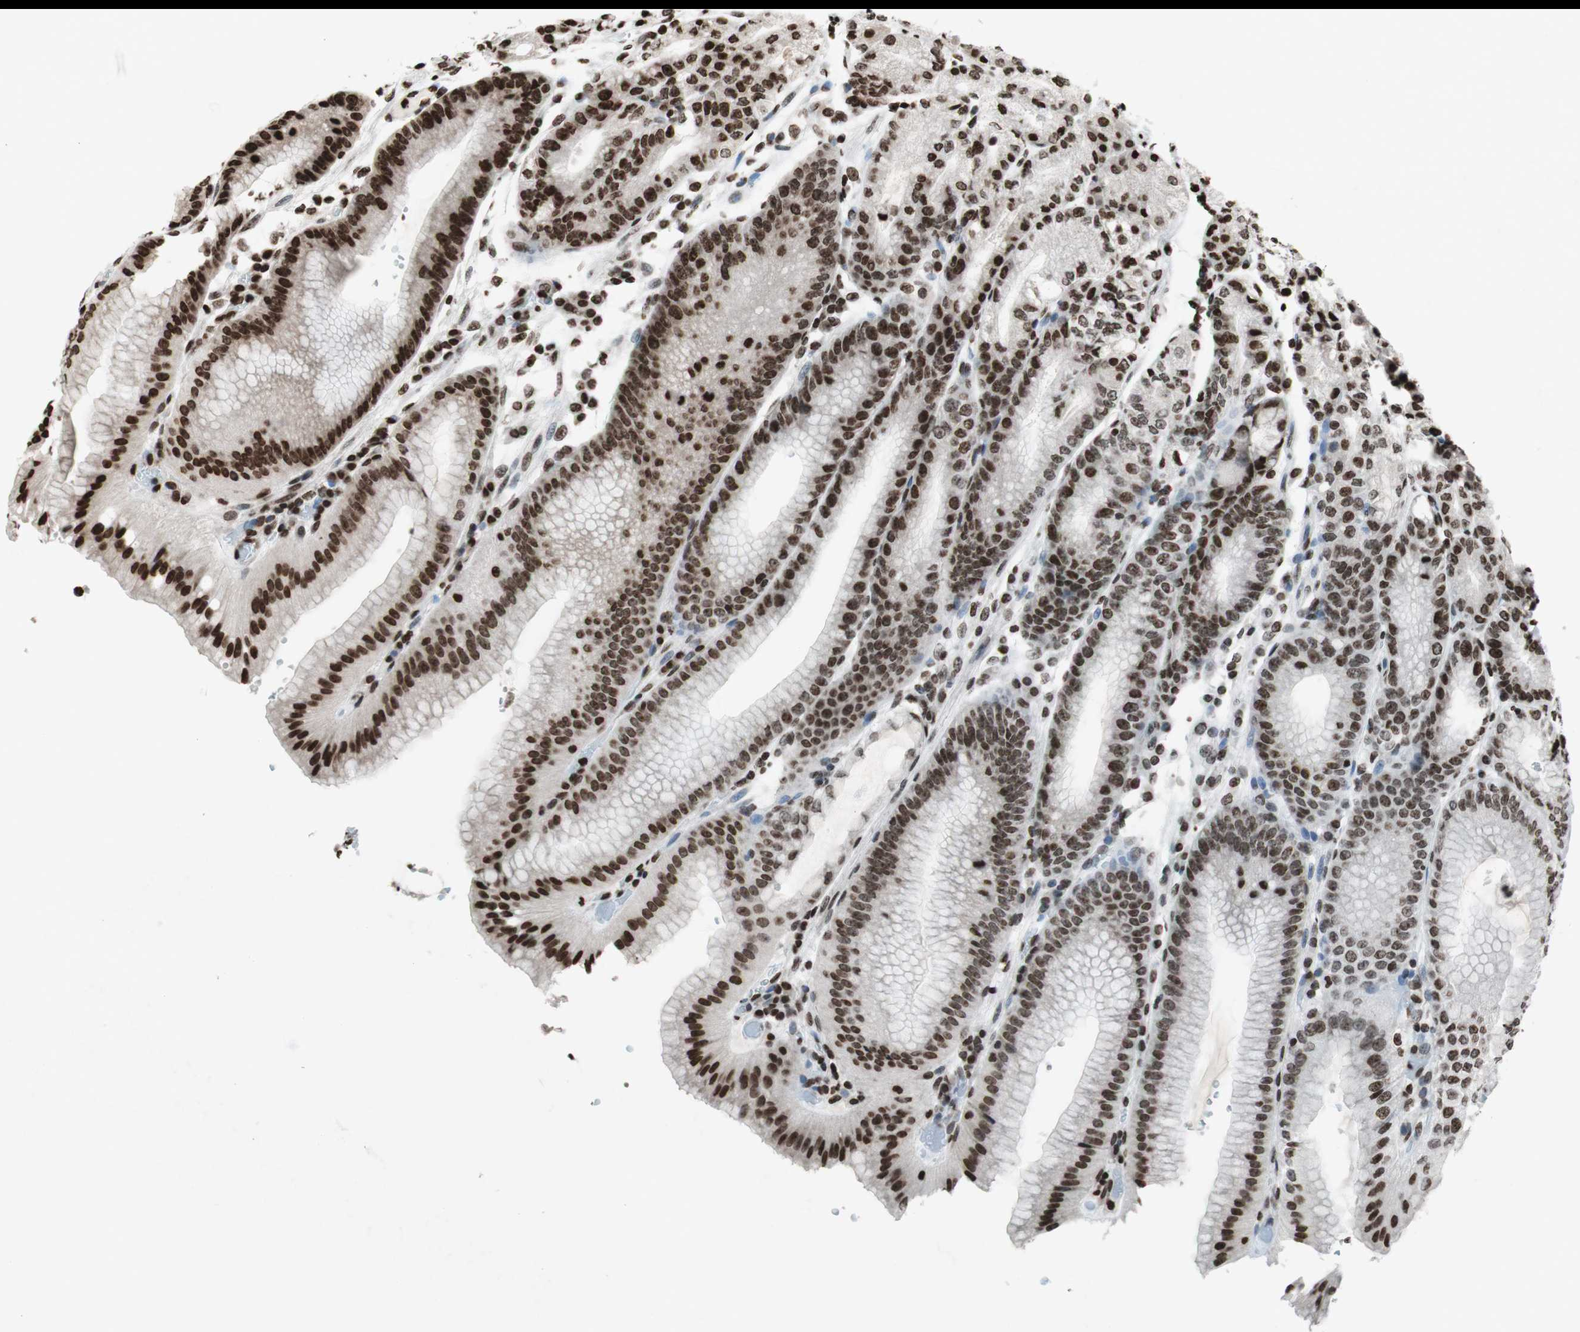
{"staining": {"intensity": "strong", "quantity": ">75%", "location": "nuclear"}, "tissue": "stomach", "cell_type": "Glandular cells", "image_type": "normal", "snomed": [{"axis": "morphology", "description": "Normal tissue, NOS"}, {"axis": "topography", "description": "Stomach, lower"}], "caption": "Immunohistochemistry (IHC) micrograph of normal human stomach stained for a protein (brown), which exhibits high levels of strong nuclear positivity in approximately >75% of glandular cells.", "gene": "NCOA3", "patient": {"sex": "male", "age": 71}}